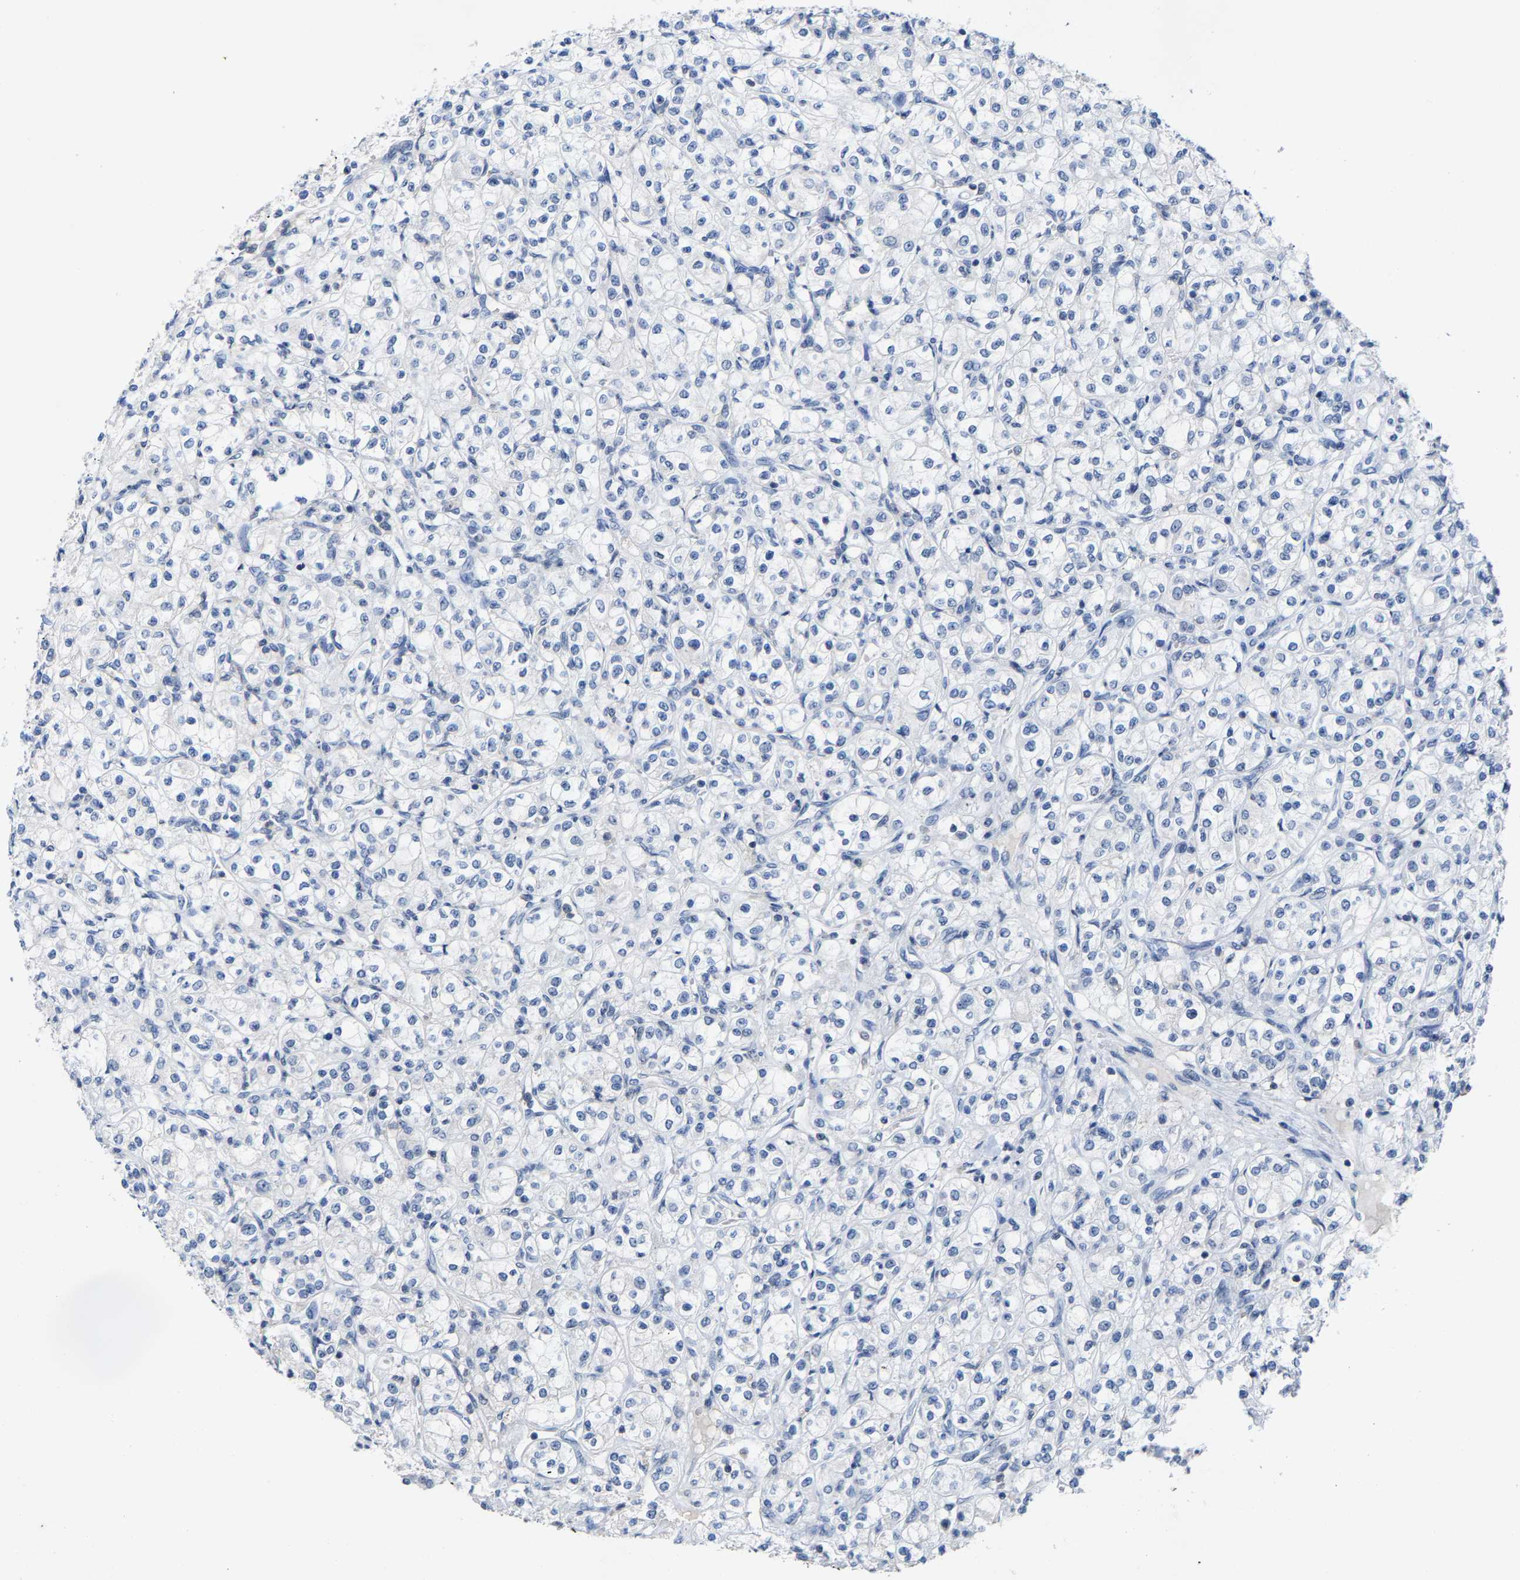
{"staining": {"intensity": "negative", "quantity": "none", "location": "none"}, "tissue": "renal cancer", "cell_type": "Tumor cells", "image_type": "cancer", "snomed": [{"axis": "morphology", "description": "Adenocarcinoma, NOS"}, {"axis": "topography", "description": "Kidney"}], "caption": "Human renal cancer (adenocarcinoma) stained for a protein using immunohistochemistry demonstrates no expression in tumor cells.", "gene": "FGD3", "patient": {"sex": "male", "age": 77}}